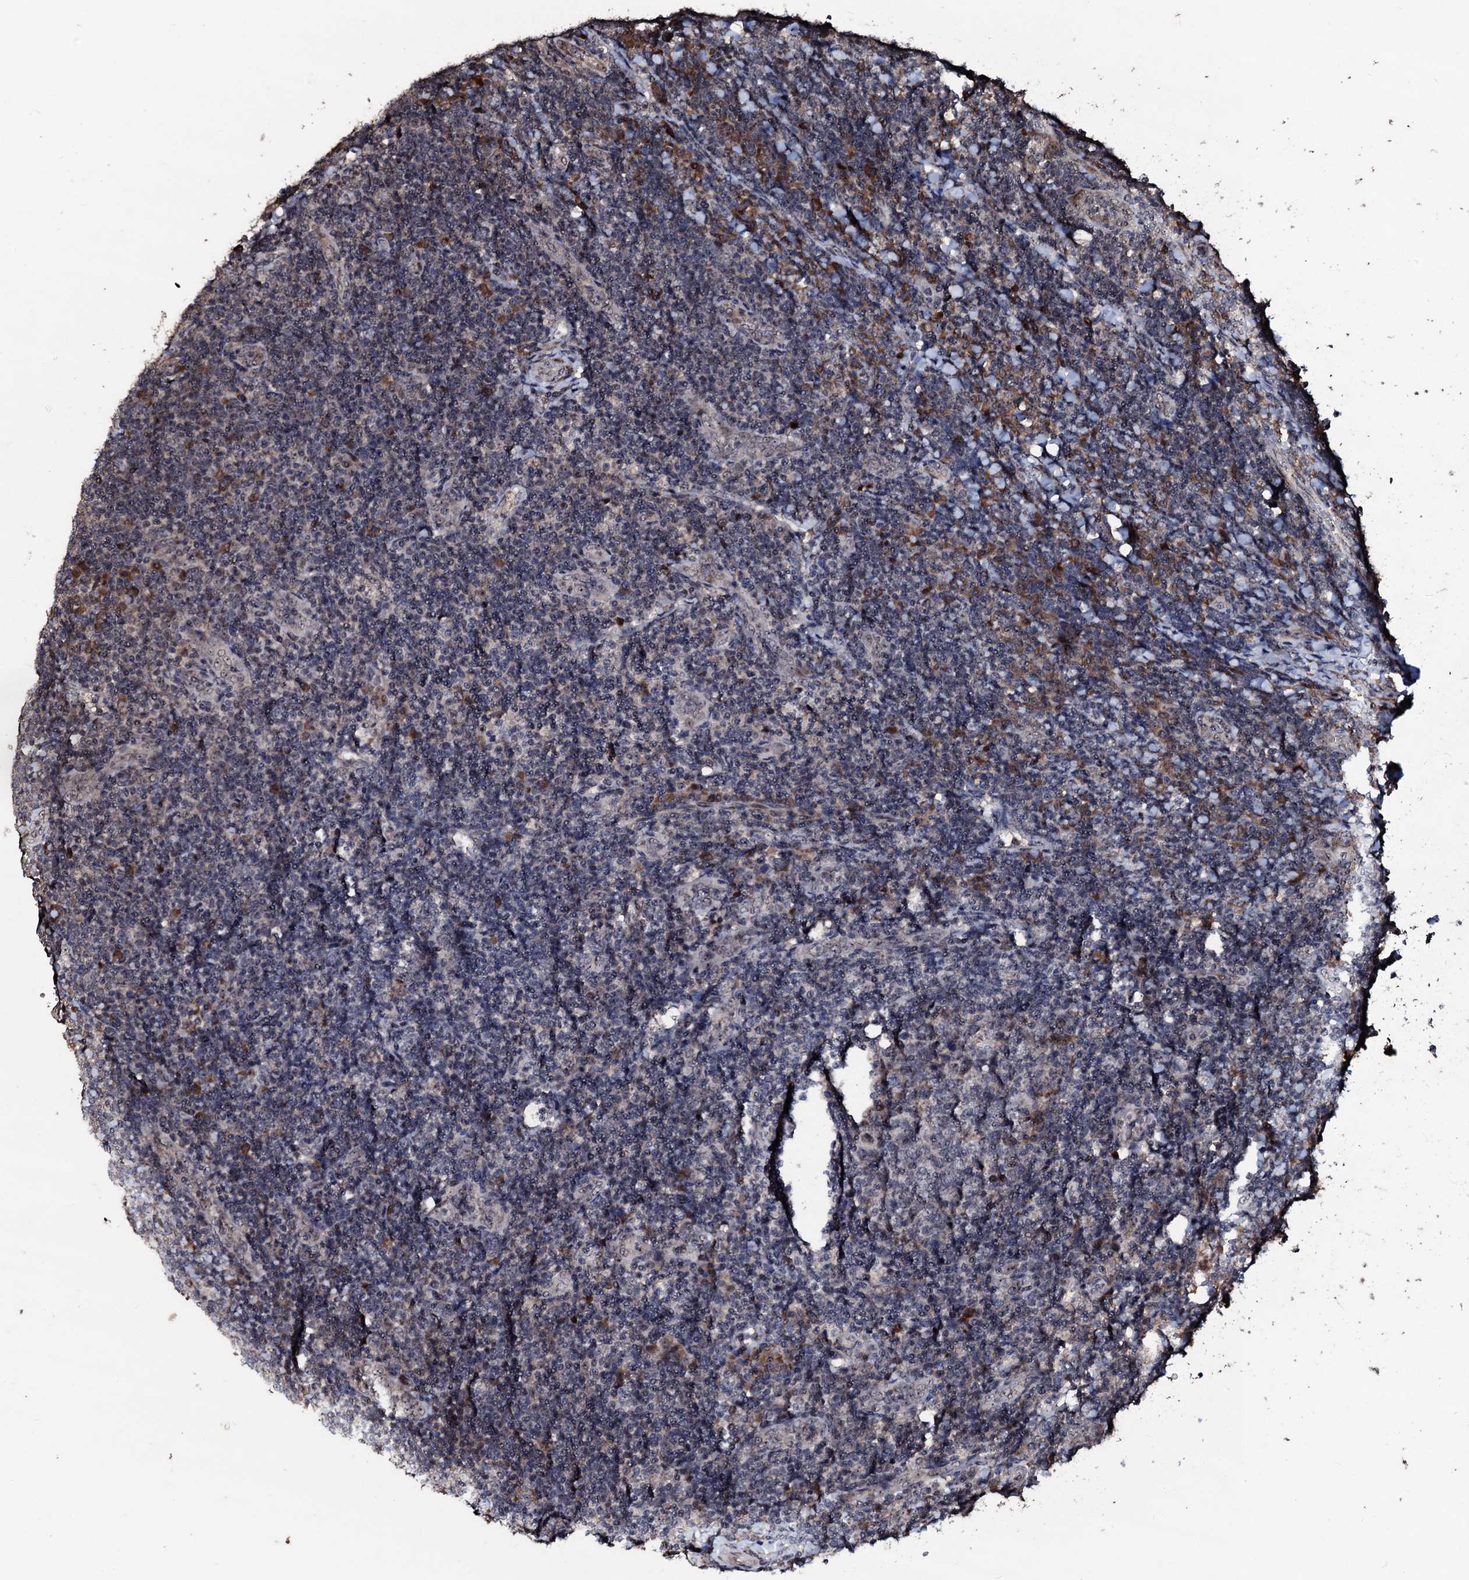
{"staining": {"intensity": "negative", "quantity": "none", "location": "none"}, "tissue": "tonsil", "cell_type": "Germinal center cells", "image_type": "normal", "snomed": [{"axis": "morphology", "description": "Normal tissue, NOS"}, {"axis": "topography", "description": "Tonsil"}], "caption": "Immunohistochemical staining of unremarkable tonsil exhibits no significant expression in germinal center cells. Nuclei are stained in blue.", "gene": "SUPT7L", "patient": {"sex": "male", "age": 17}}